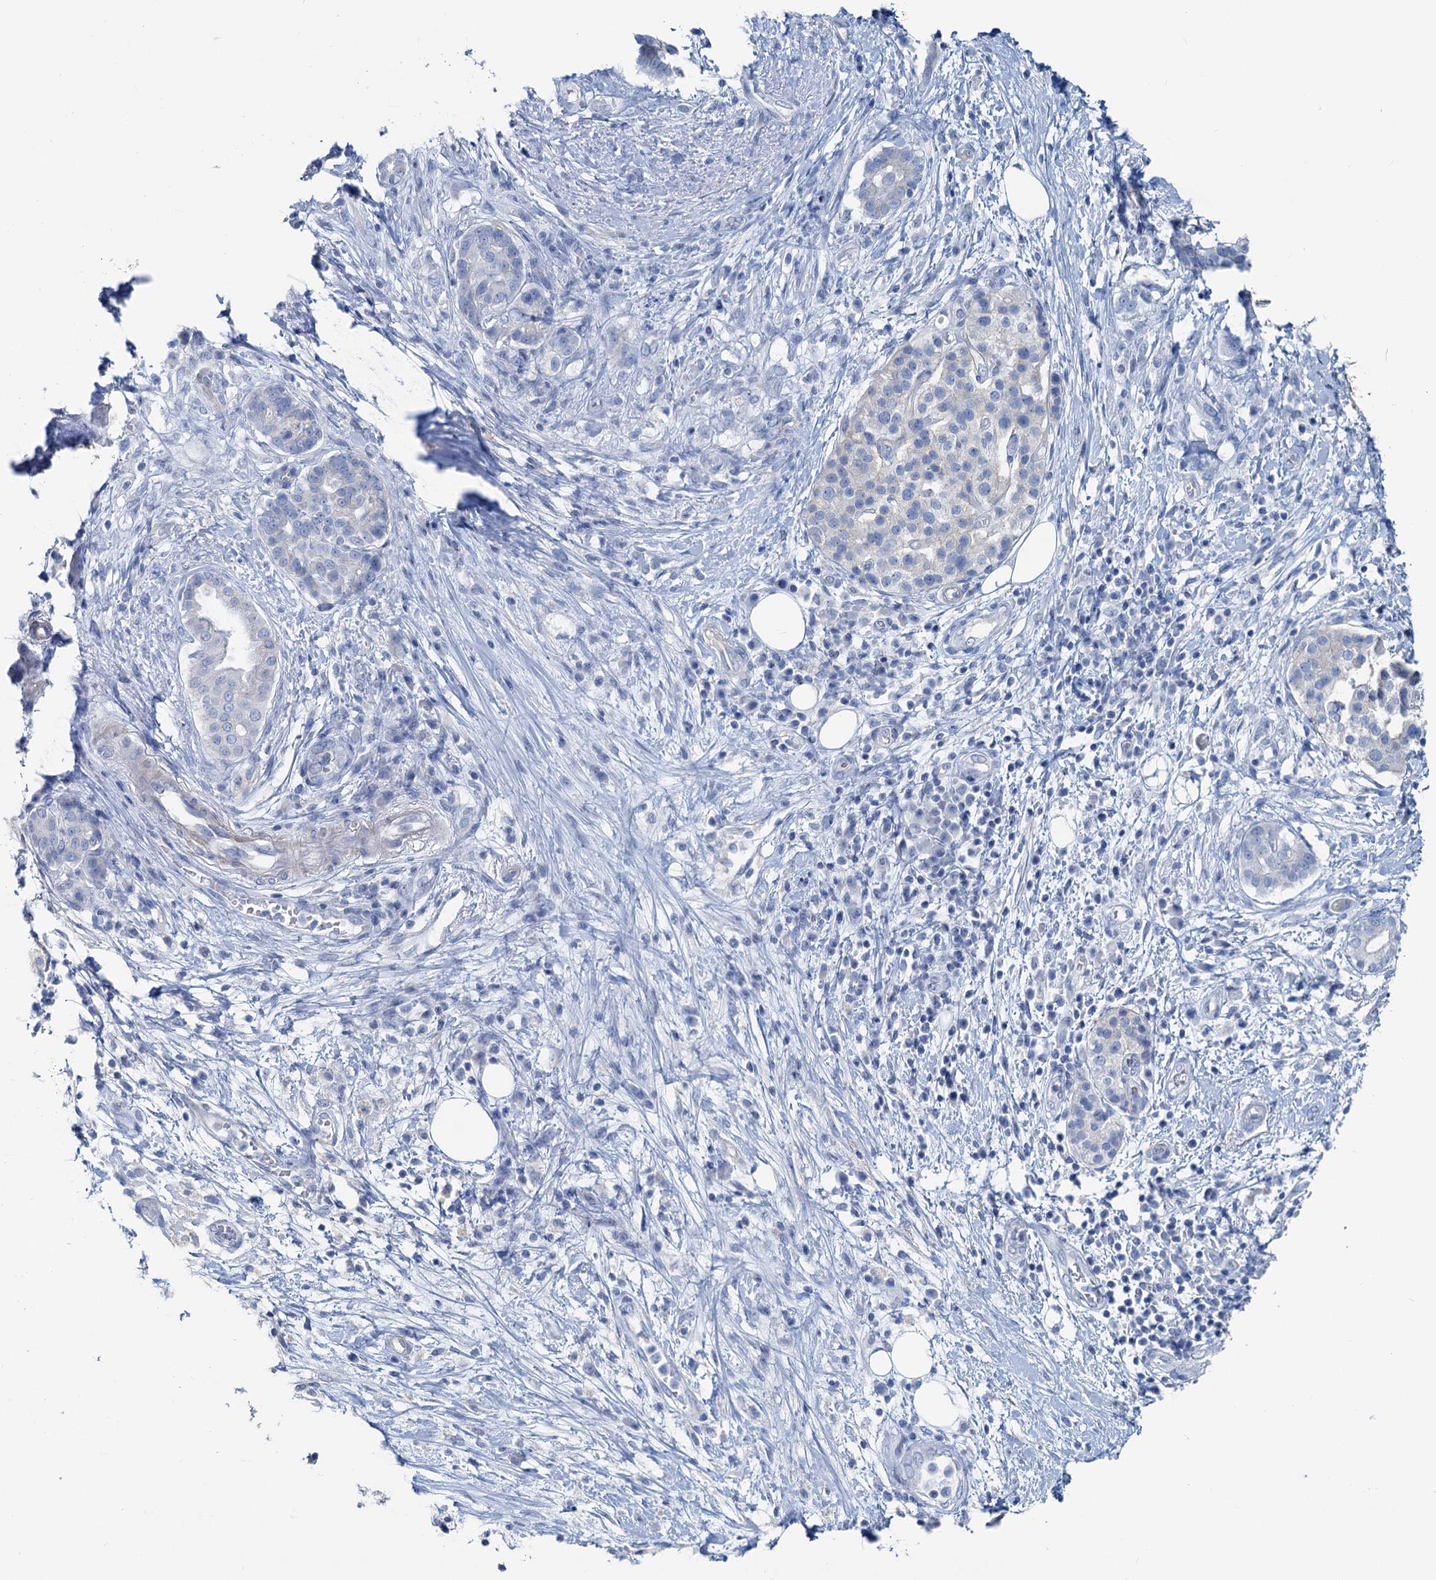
{"staining": {"intensity": "negative", "quantity": "none", "location": "none"}, "tissue": "pancreatic cancer", "cell_type": "Tumor cells", "image_type": "cancer", "snomed": [{"axis": "morphology", "description": "Adenocarcinoma, NOS"}, {"axis": "topography", "description": "Pancreas"}], "caption": "Immunohistochemistry micrograph of neoplastic tissue: human pancreatic cancer (adenocarcinoma) stained with DAB (3,3'-diaminobenzidine) displays no significant protein staining in tumor cells.", "gene": "SLC1A3", "patient": {"sex": "female", "age": 73}}